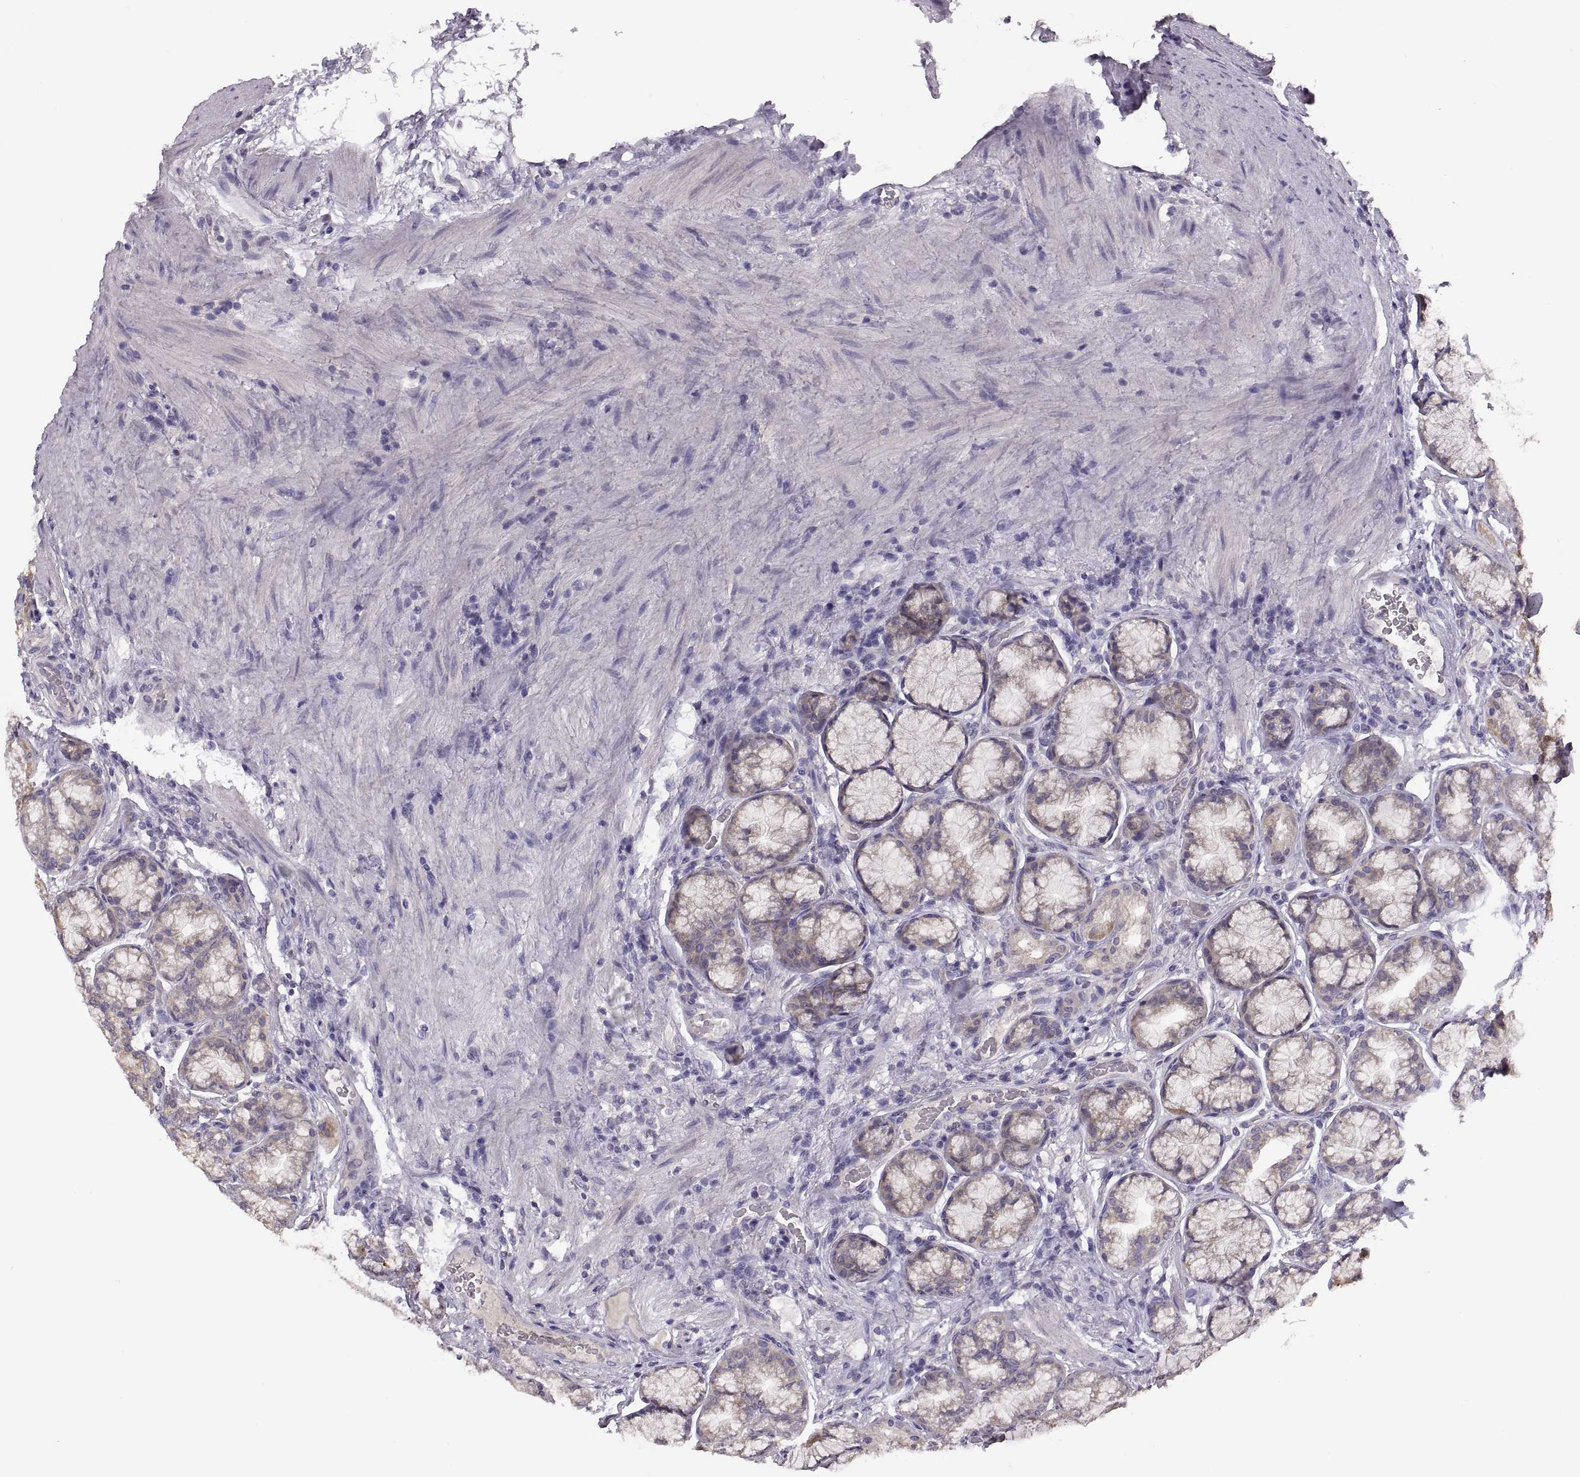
{"staining": {"intensity": "moderate", "quantity": "25%-75%", "location": "cytoplasmic/membranous"}, "tissue": "stomach", "cell_type": "Glandular cells", "image_type": "normal", "snomed": [{"axis": "morphology", "description": "Normal tissue, NOS"}, {"axis": "morphology", "description": "Adenocarcinoma, NOS"}, {"axis": "morphology", "description": "Adenocarcinoma, High grade"}, {"axis": "topography", "description": "Stomach, upper"}, {"axis": "topography", "description": "Stomach"}], "caption": "Human stomach stained with a brown dye reveals moderate cytoplasmic/membranous positive staining in about 25%-75% of glandular cells.", "gene": "ACSBG2", "patient": {"sex": "female", "age": 65}}